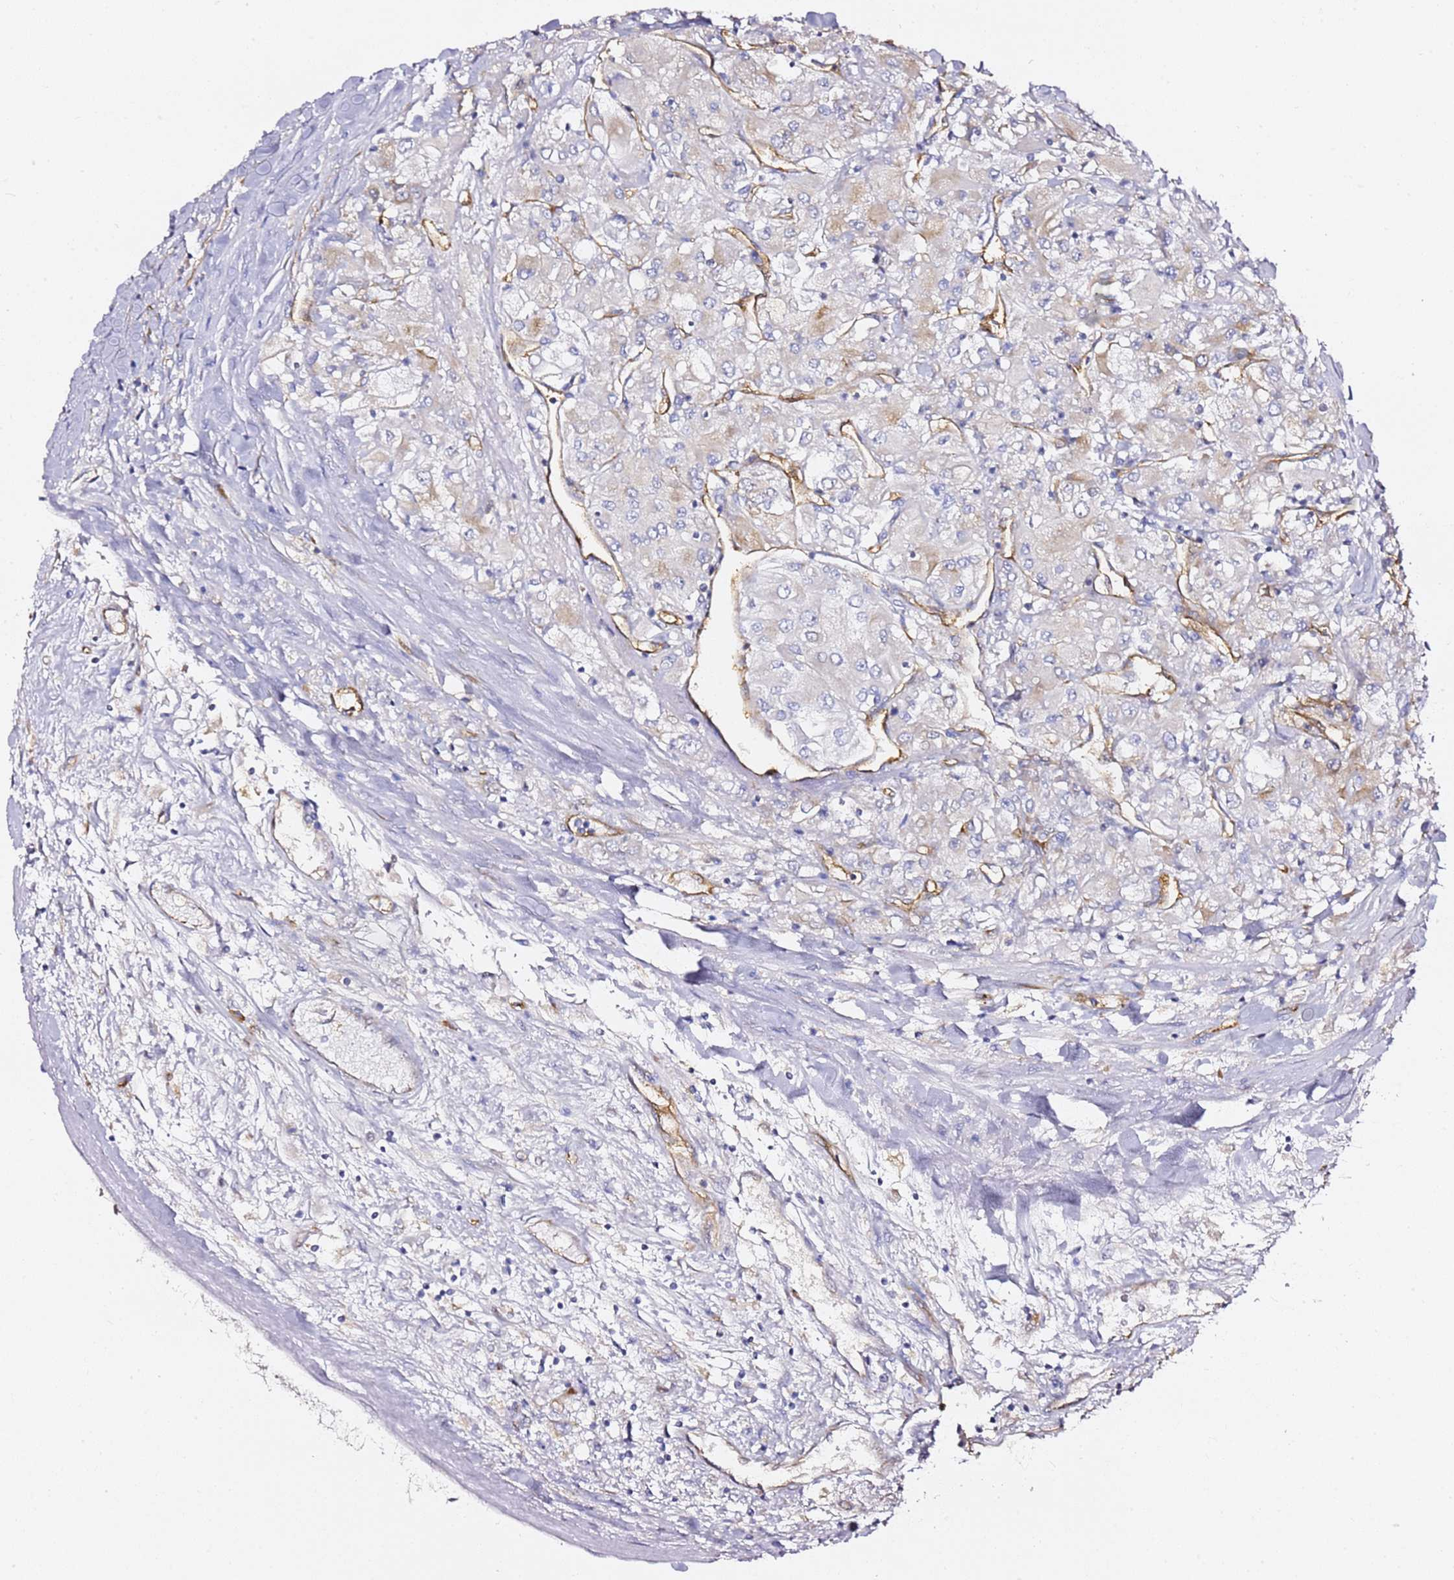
{"staining": {"intensity": "negative", "quantity": "none", "location": "none"}, "tissue": "renal cancer", "cell_type": "Tumor cells", "image_type": "cancer", "snomed": [{"axis": "morphology", "description": "Adenocarcinoma, NOS"}, {"axis": "topography", "description": "Kidney"}], "caption": "Tumor cells are negative for brown protein staining in adenocarcinoma (renal). The staining is performed using DAB brown chromogen with nuclei counter-stained in using hematoxylin.", "gene": "KIF7", "patient": {"sex": "male", "age": 80}}